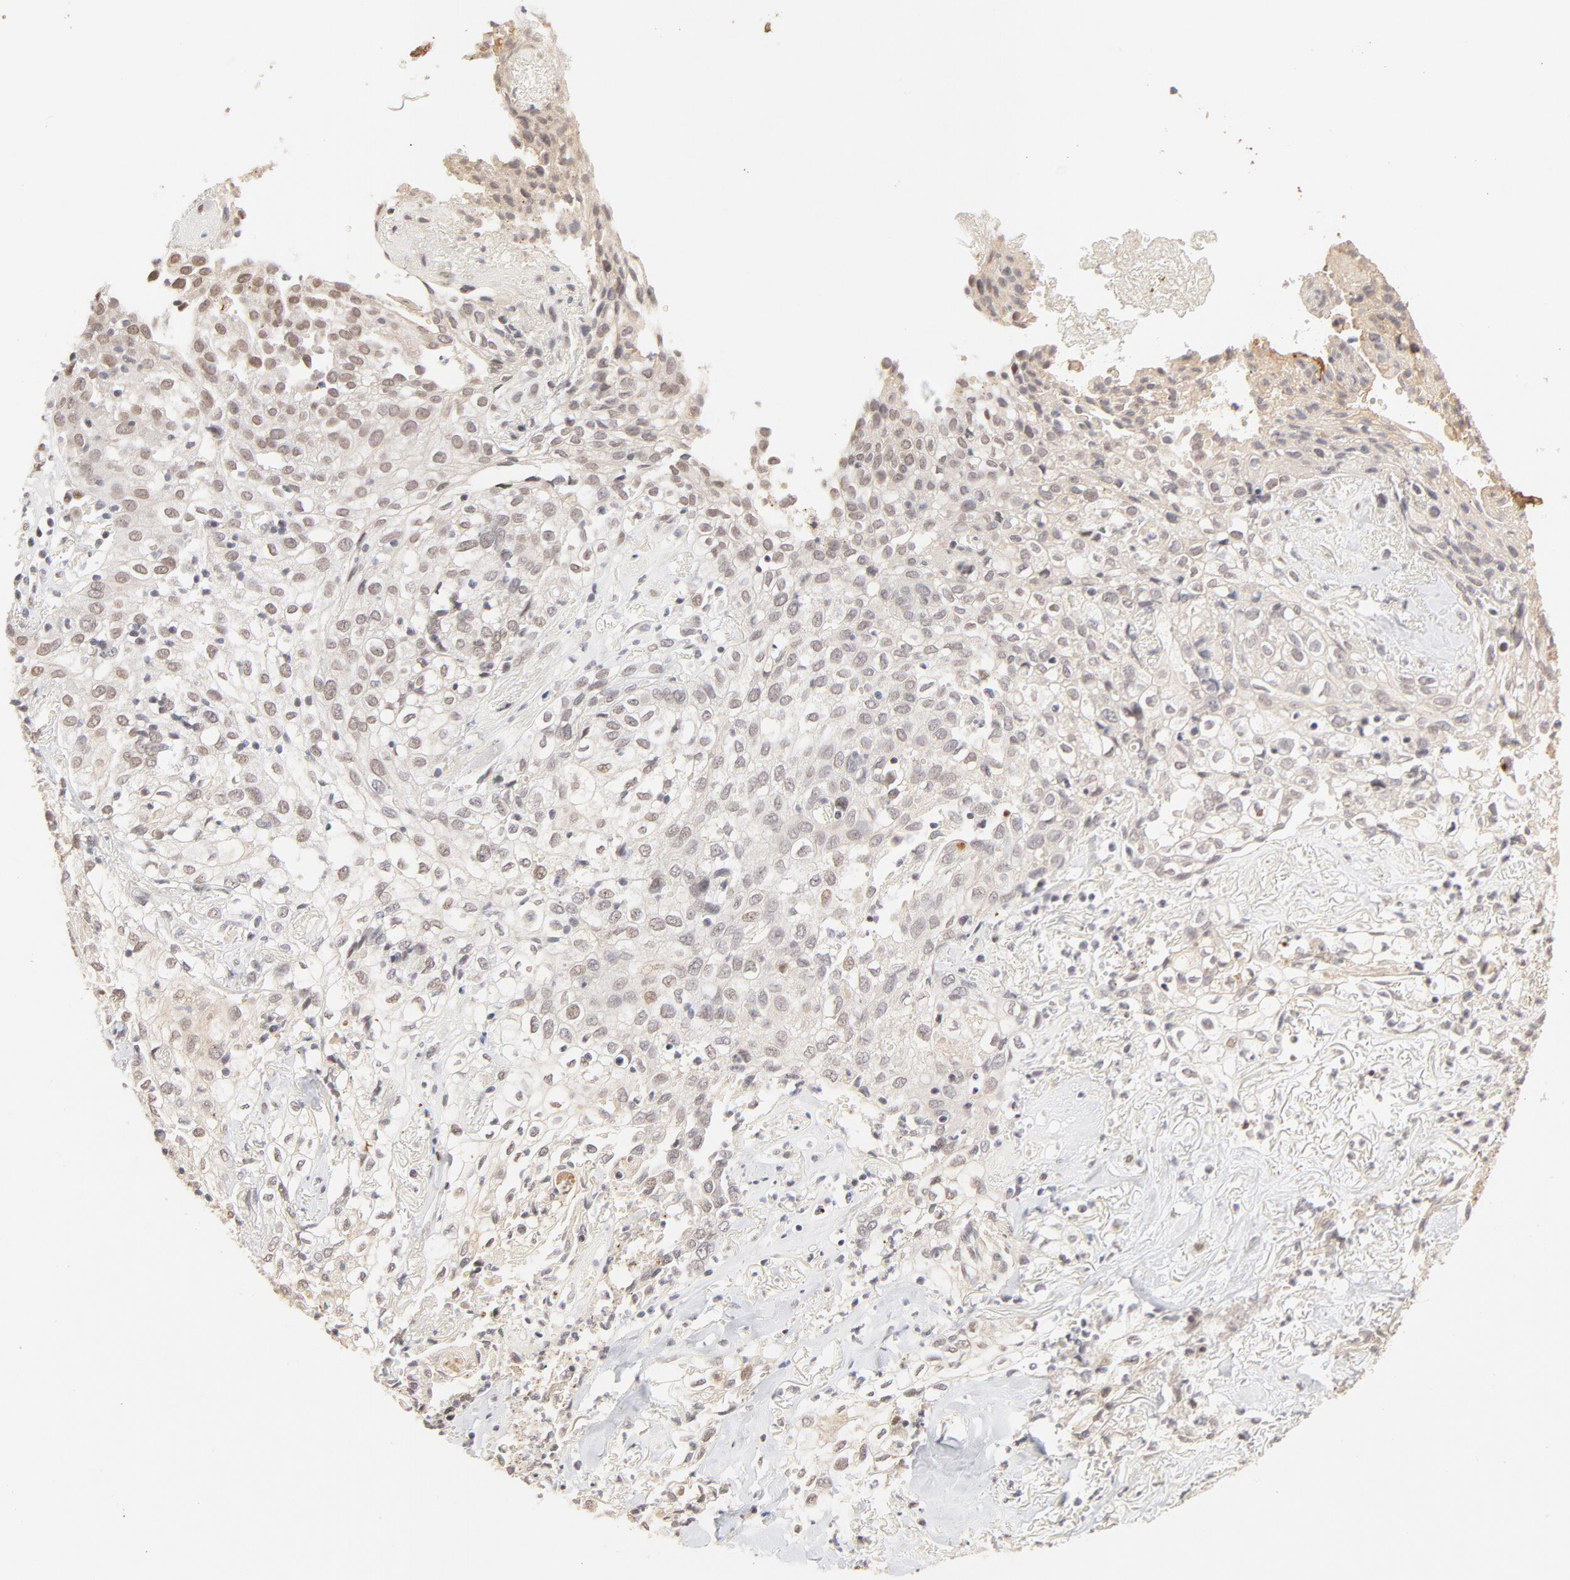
{"staining": {"intensity": "weak", "quantity": "<25%", "location": "nuclear"}, "tissue": "skin cancer", "cell_type": "Tumor cells", "image_type": "cancer", "snomed": [{"axis": "morphology", "description": "Squamous cell carcinoma, NOS"}, {"axis": "topography", "description": "Skin"}], "caption": "IHC histopathology image of human squamous cell carcinoma (skin) stained for a protein (brown), which demonstrates no staining in tumor cells. (Brightfield microscopy of DAB IHC at high magnification).", "gene": "PBX3", "patient": {"sex": "male", "age": 65}}